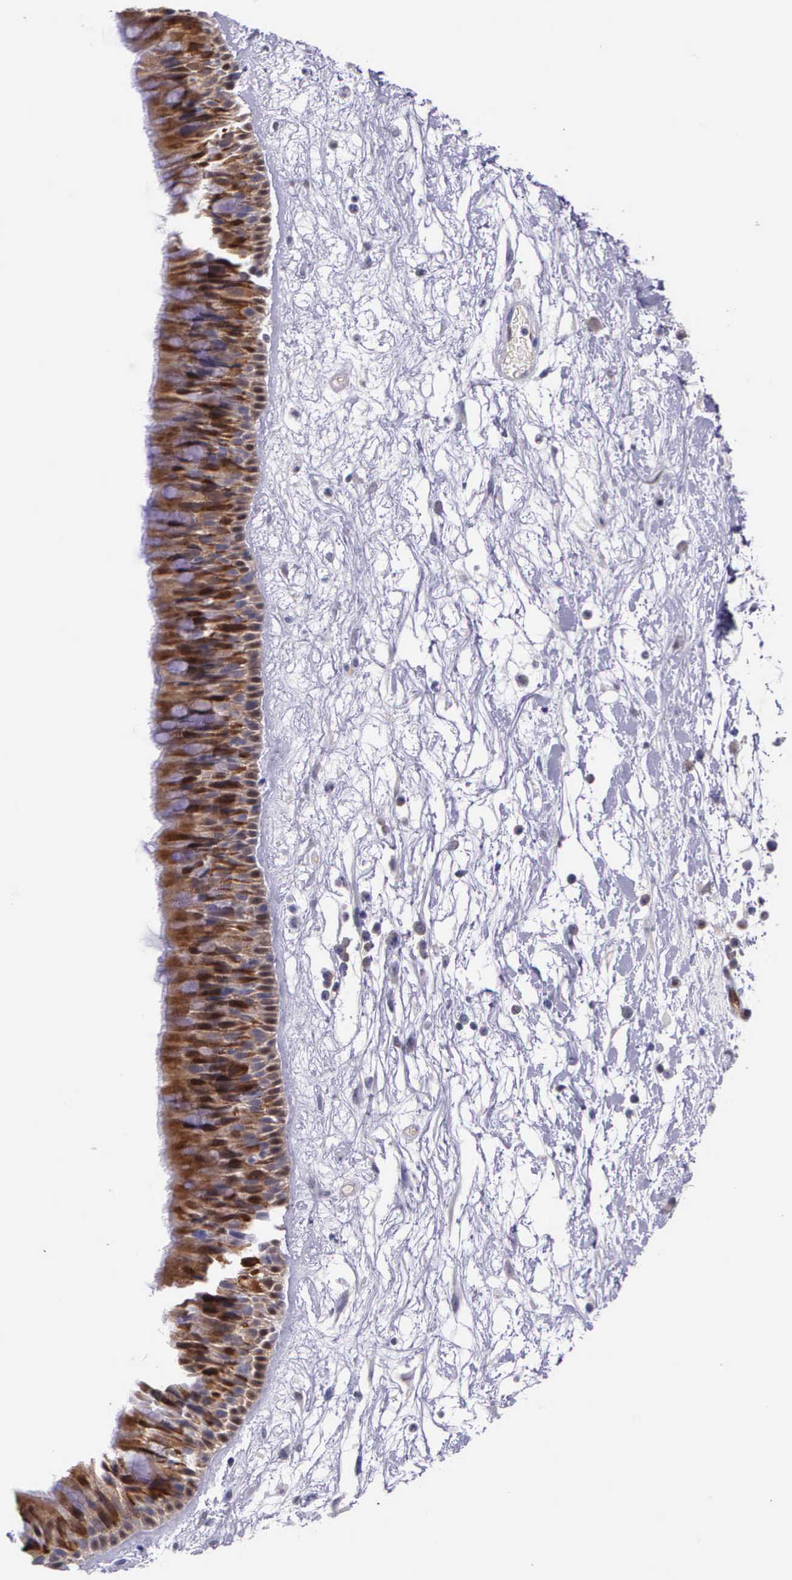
{"staining": {"intensity": "strong", "quantity": ">75%", "location": "cytoplasmic/membranous"}, "tissue": "nasopharynx", "cell_type": "Respiratory epithelial cells", "image_type": "normal", "snomed": [{"axis": "morphology", "description": "Normal tissue, NOS"}, {"axis": "topography", "description": "Nasopharynx"}], "caption": "Immunohistochemical staining of unremarkable nasopharynx demonstrates >75% levels of strong cytoplasmic/membranous protein staining in about >75% of respiratory epithelial cells. The protein is stained brown, and the nuclei are stained in blue (DAB IHC with brightfield microscopy, high magnification).", "gene": "GMPR2", "patient": {"sex": "male", "age": 13}}